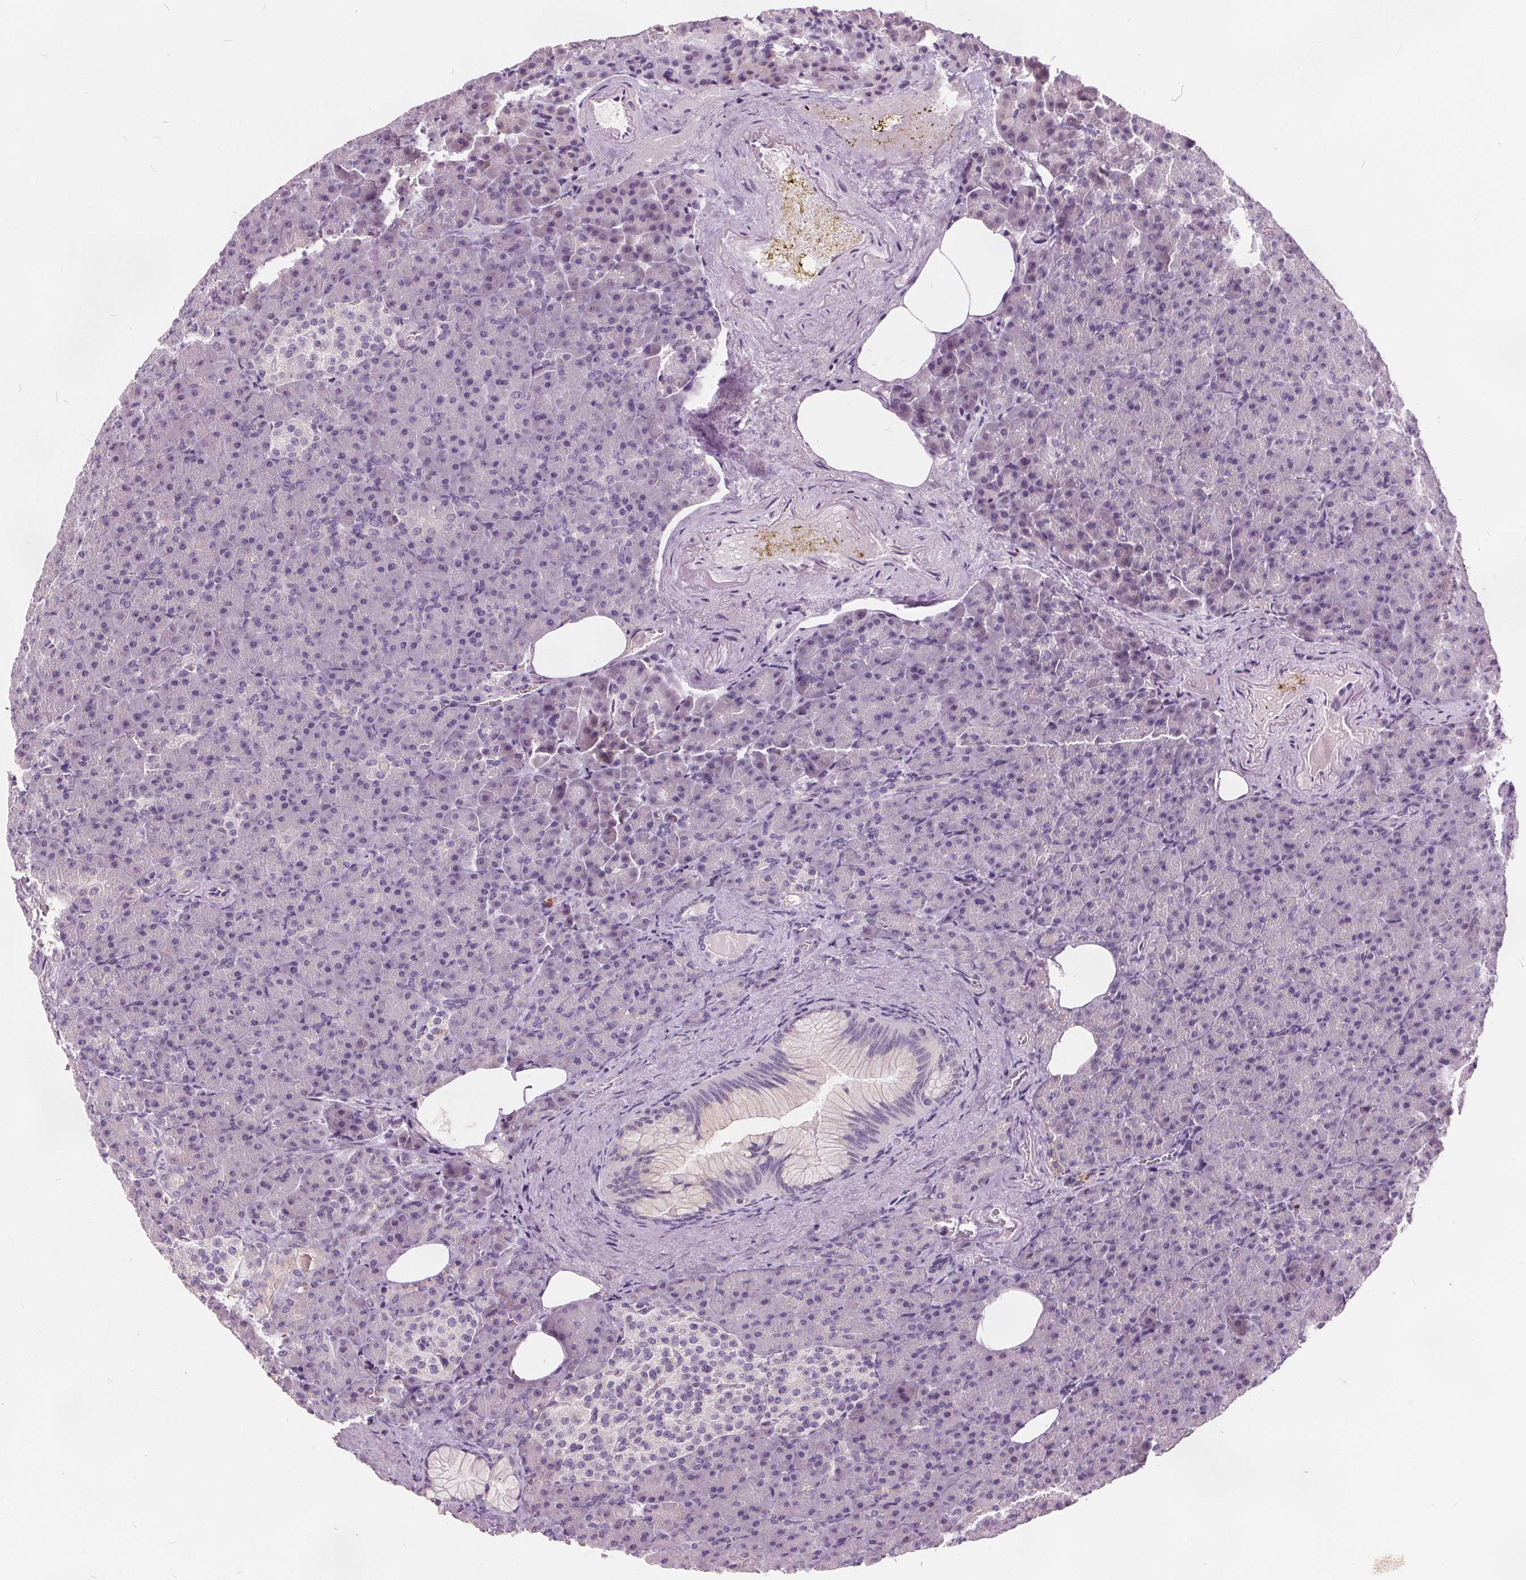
{"staining": {"intensity": "negative", "quantity": "none", "location": "none"}, "tissue": "pancreas", "cell_type": "Exocrine glandular cells", "image_type": "normal", "snomed": [{"axis": "morphology", "description": "Normal tissue, NOS"}, {"axis": "topography", "description": "Pancreas"}], "caption": "This is an immunohistochemistry (IHC) image of unremarkable pancreas. There is no positivity in exocrine glandular cells.", "gene": "ACOX2", "patient": {"sex": "female", "age": 74}}